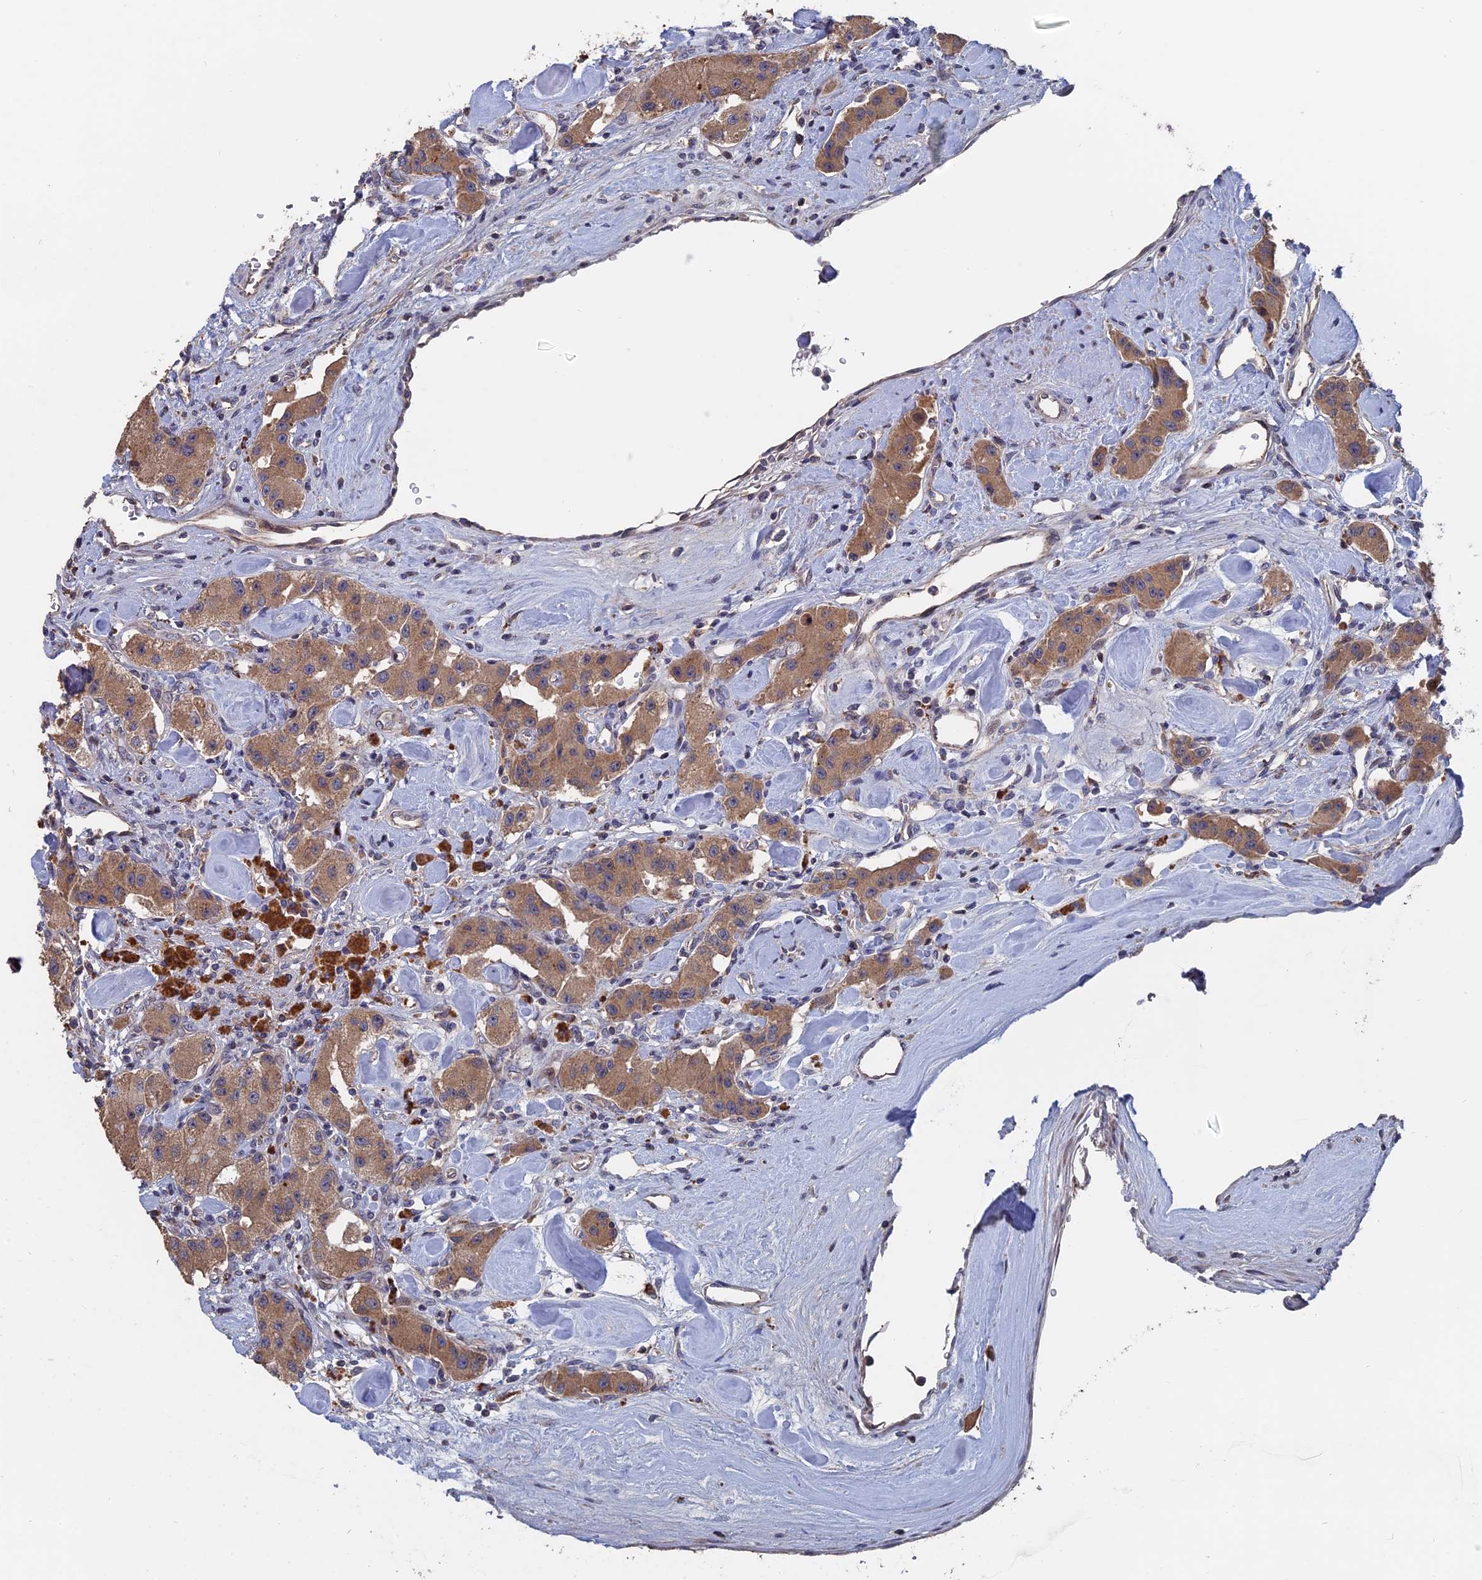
{"staining": {"intensity": "moderate", "quantity": ">75%", "location": "cytoplasmic/membranous"}, "tissue": "carcinoid", "cell_type": "Tumor cells", "image_type": "cancer", "snomed": [{"axis": "morphology", "description": "Carcinoid, malignant, NOS"}, {"axis": "topography", "description": "Pancreas"}], "caption": "Carcinoid tissue shows moderate cytoplasmic/membranous staining in approximately >75% of tumor cells", "gene": "SLC33A1", "patient": {"sex": "male", "age": 41}}